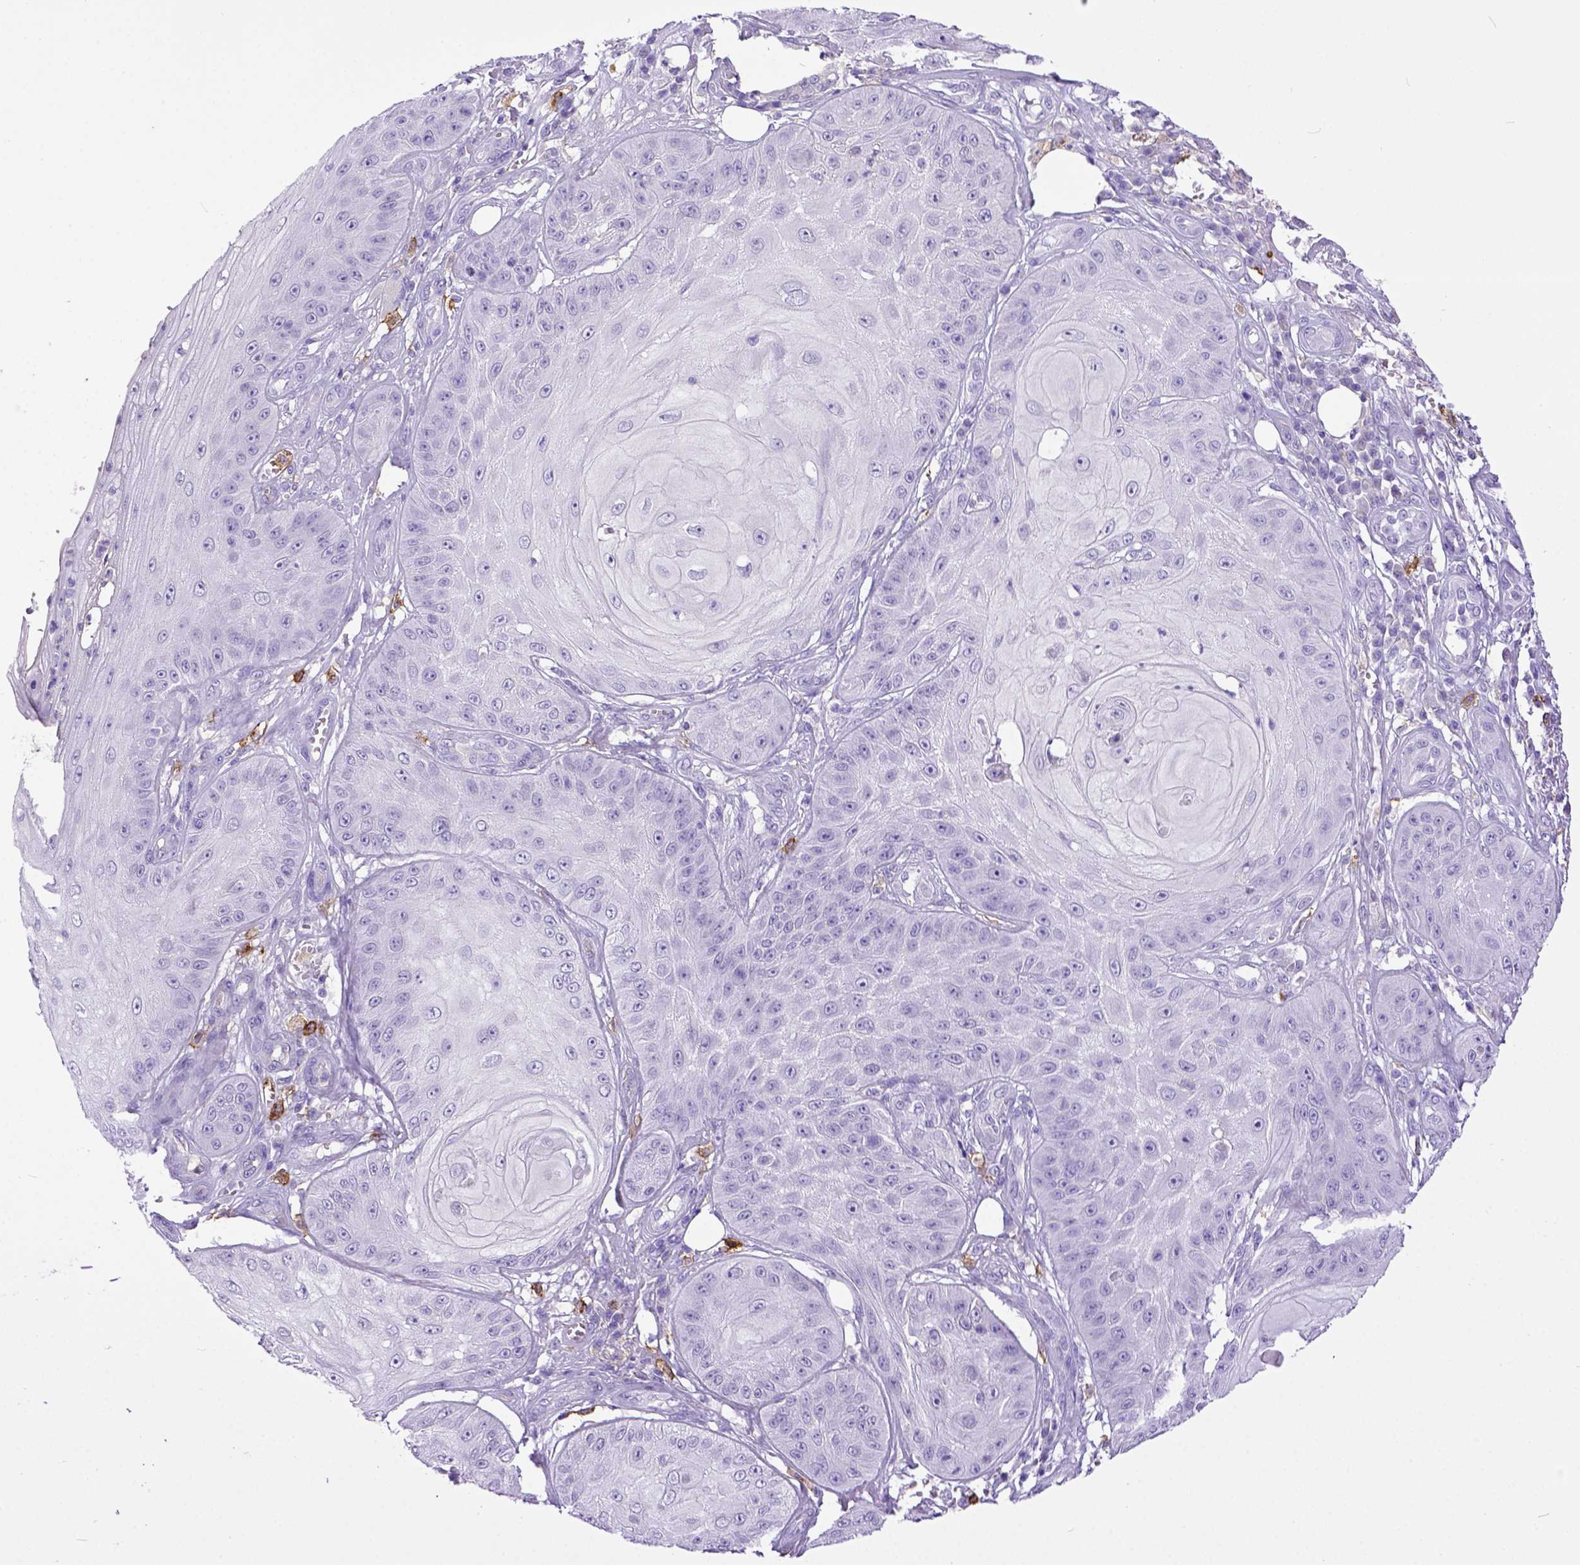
{"staining": {"intensity": "negative", "quantity": "none", "location": "none"}, "tissue": "skin cancer", "cell_type": "Tumor cells", "image_type": "cancer", "snomed": [{"axis": "morphology", "description": "Squamous cell carcinoma, NOS"}, {"axis": "topography", "description": "Skin"}], "caption": "The micrograph demonstrates no staining of tumor cells in skin cancer.", "gene": "KIT", "patient": {"sex": "male", "age": 70}}